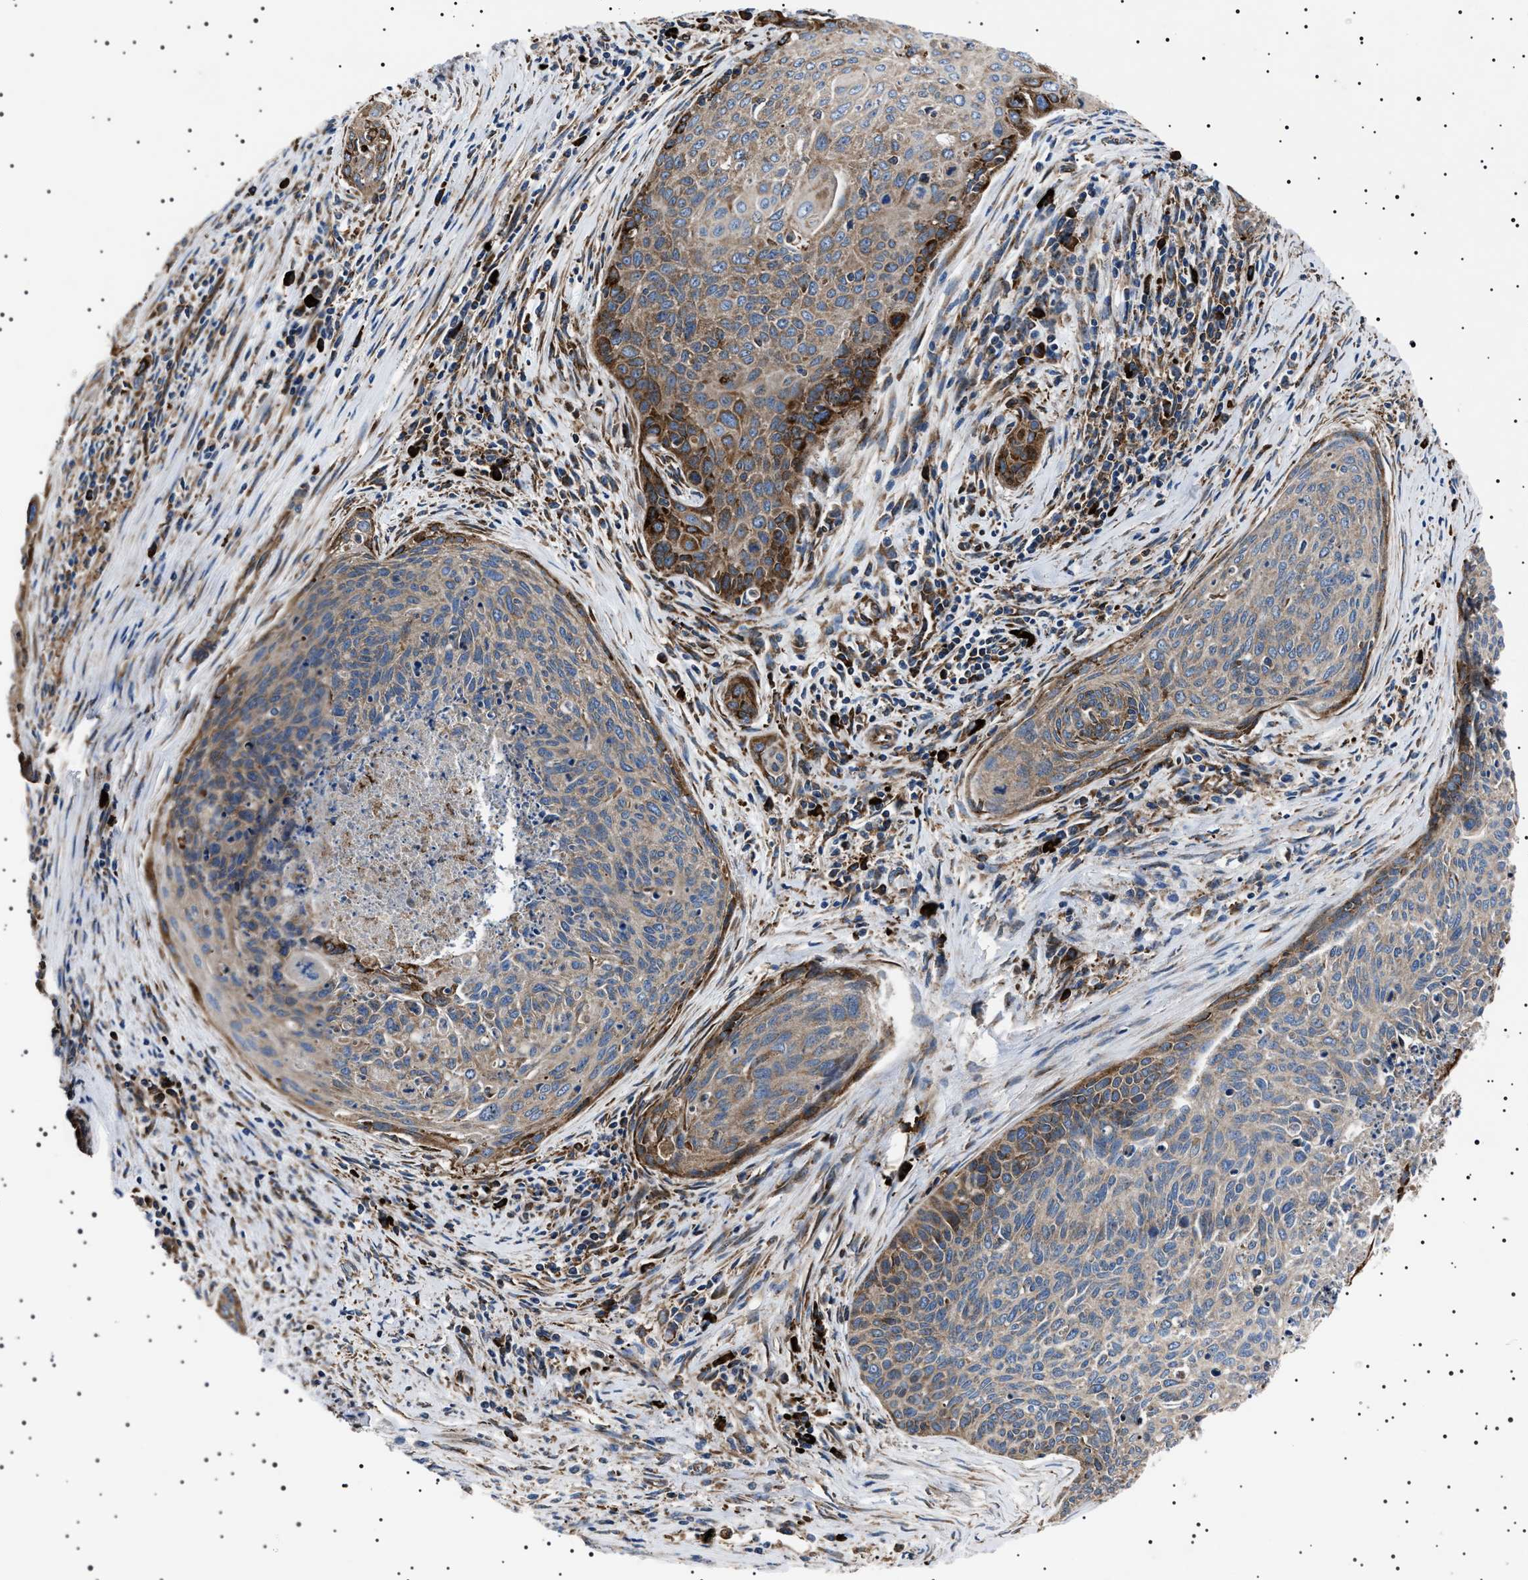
{"staining": {"intensity": "moderate", "quantity": "25%-75%", "location": "cytoplasmic/membranous"}, "tissue": "cervical cancer", "cell_type": "Tumor cells", "image_type": "cancer", "snomed": [{"axis": "morphology", "description": "Squamous cell carcinoma, NOS"}, {"axis": "topography", "description": "Cervix"}], "caption": "Protein expression analysis of human cervical cancer reveals moderate cytoplasmic/membranous staining in about 25%-75% of tumor cells. The staining was performed using DAB (3,3'-diaminobenzidine), with brown indicating positive protein expression. Nuclei are stained blue with hematoxylin.", "gene": "TOP1MT", "patient": {"sex": "female", "age": 55}}